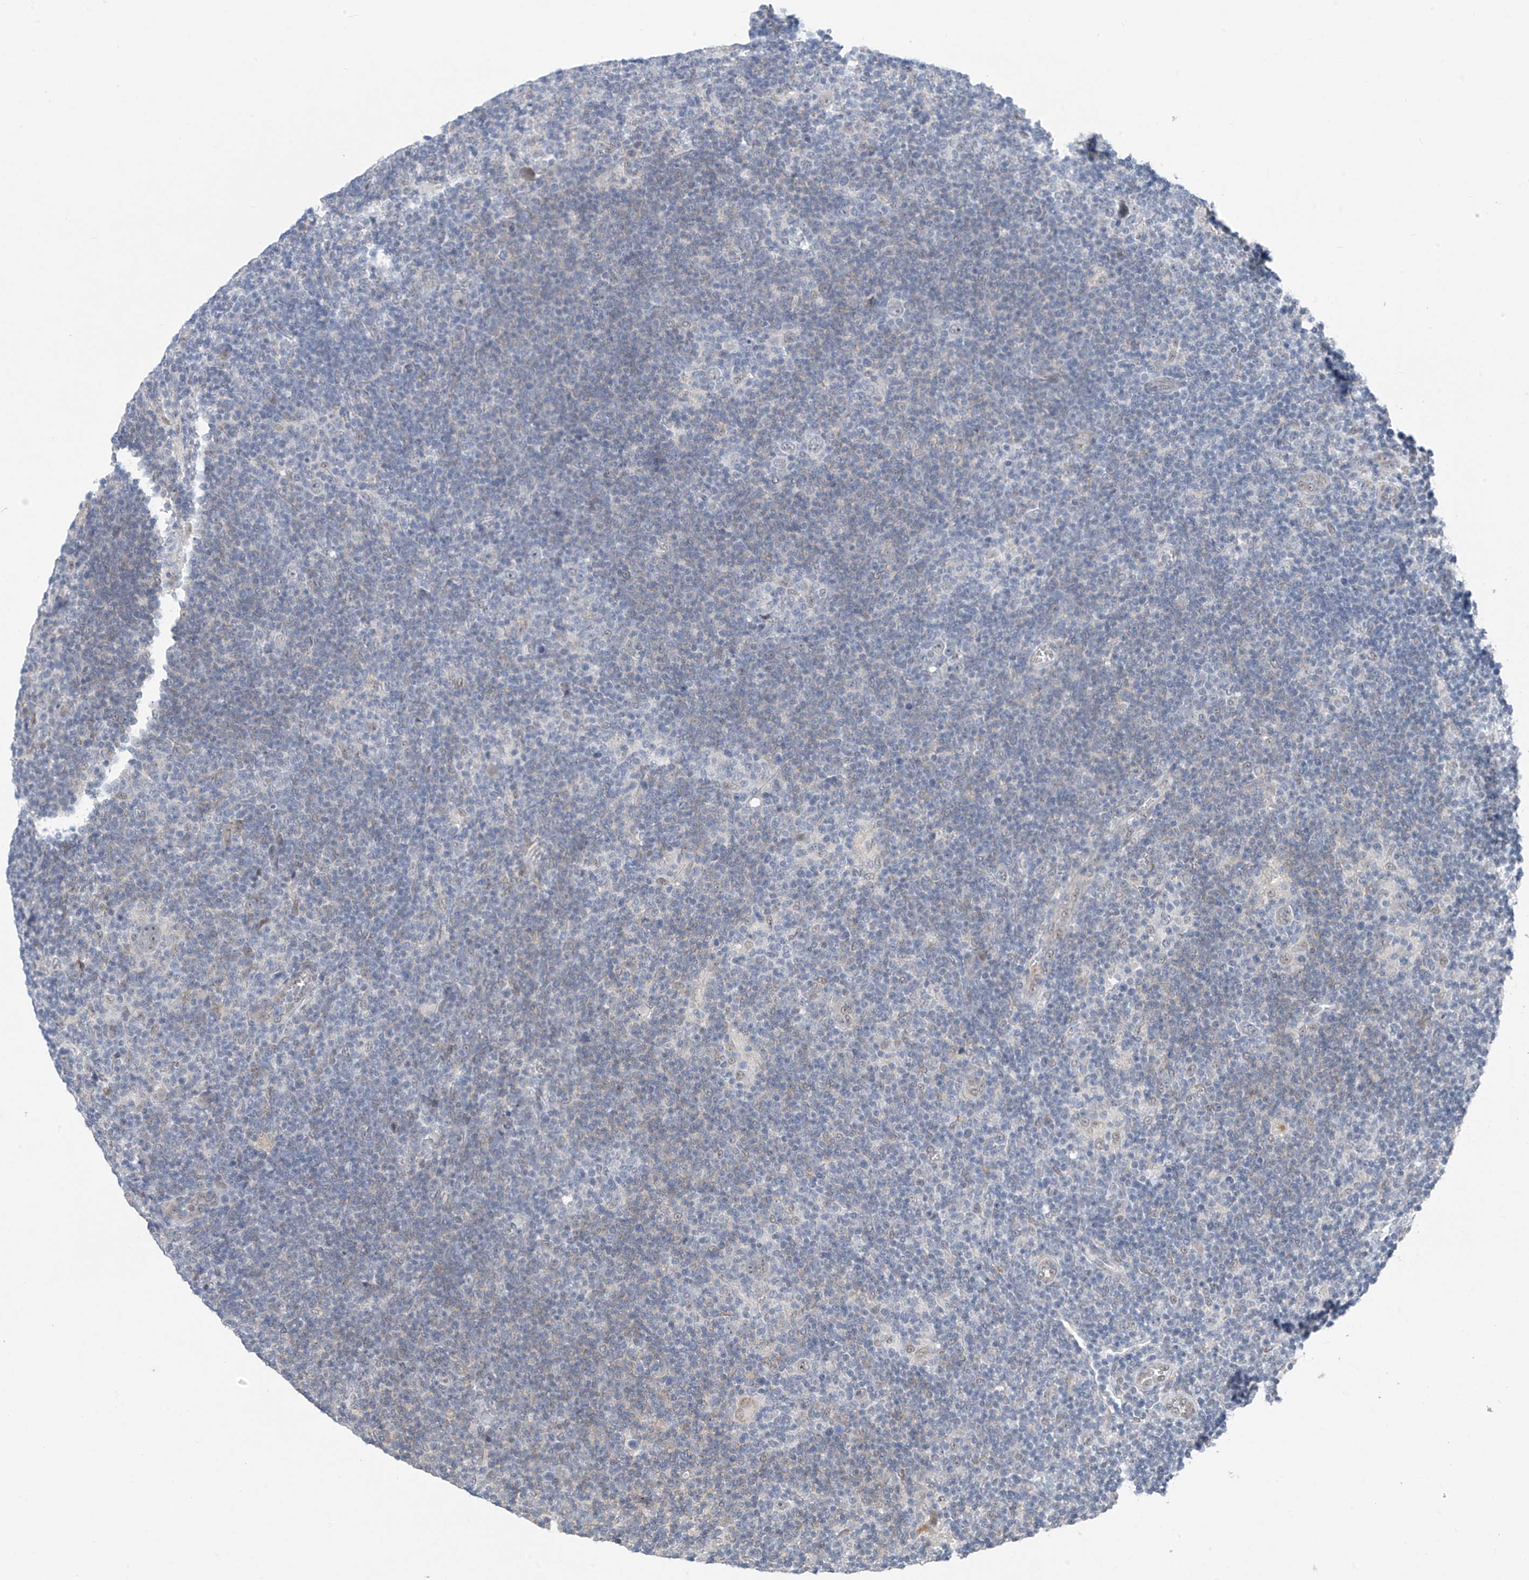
{"staining": {"intensity": "negative", "quantity": "none", "location": "none"}, "tissue": "lymphoma", "cell_type": "Tumor cells", "image_type": "cancer", "snomed": [{"axis": "morphology", "description": "Hodgkin's disease, NOS"}, {"axis": "topography", "description": "Lymph node"}], "caption": "DAB immunohistochemical staining of lymphoma demonstrates no significant positivity in tumor cells.", "gene": "CYP4V2", "patient": {"sex": "female", "age": 57}}